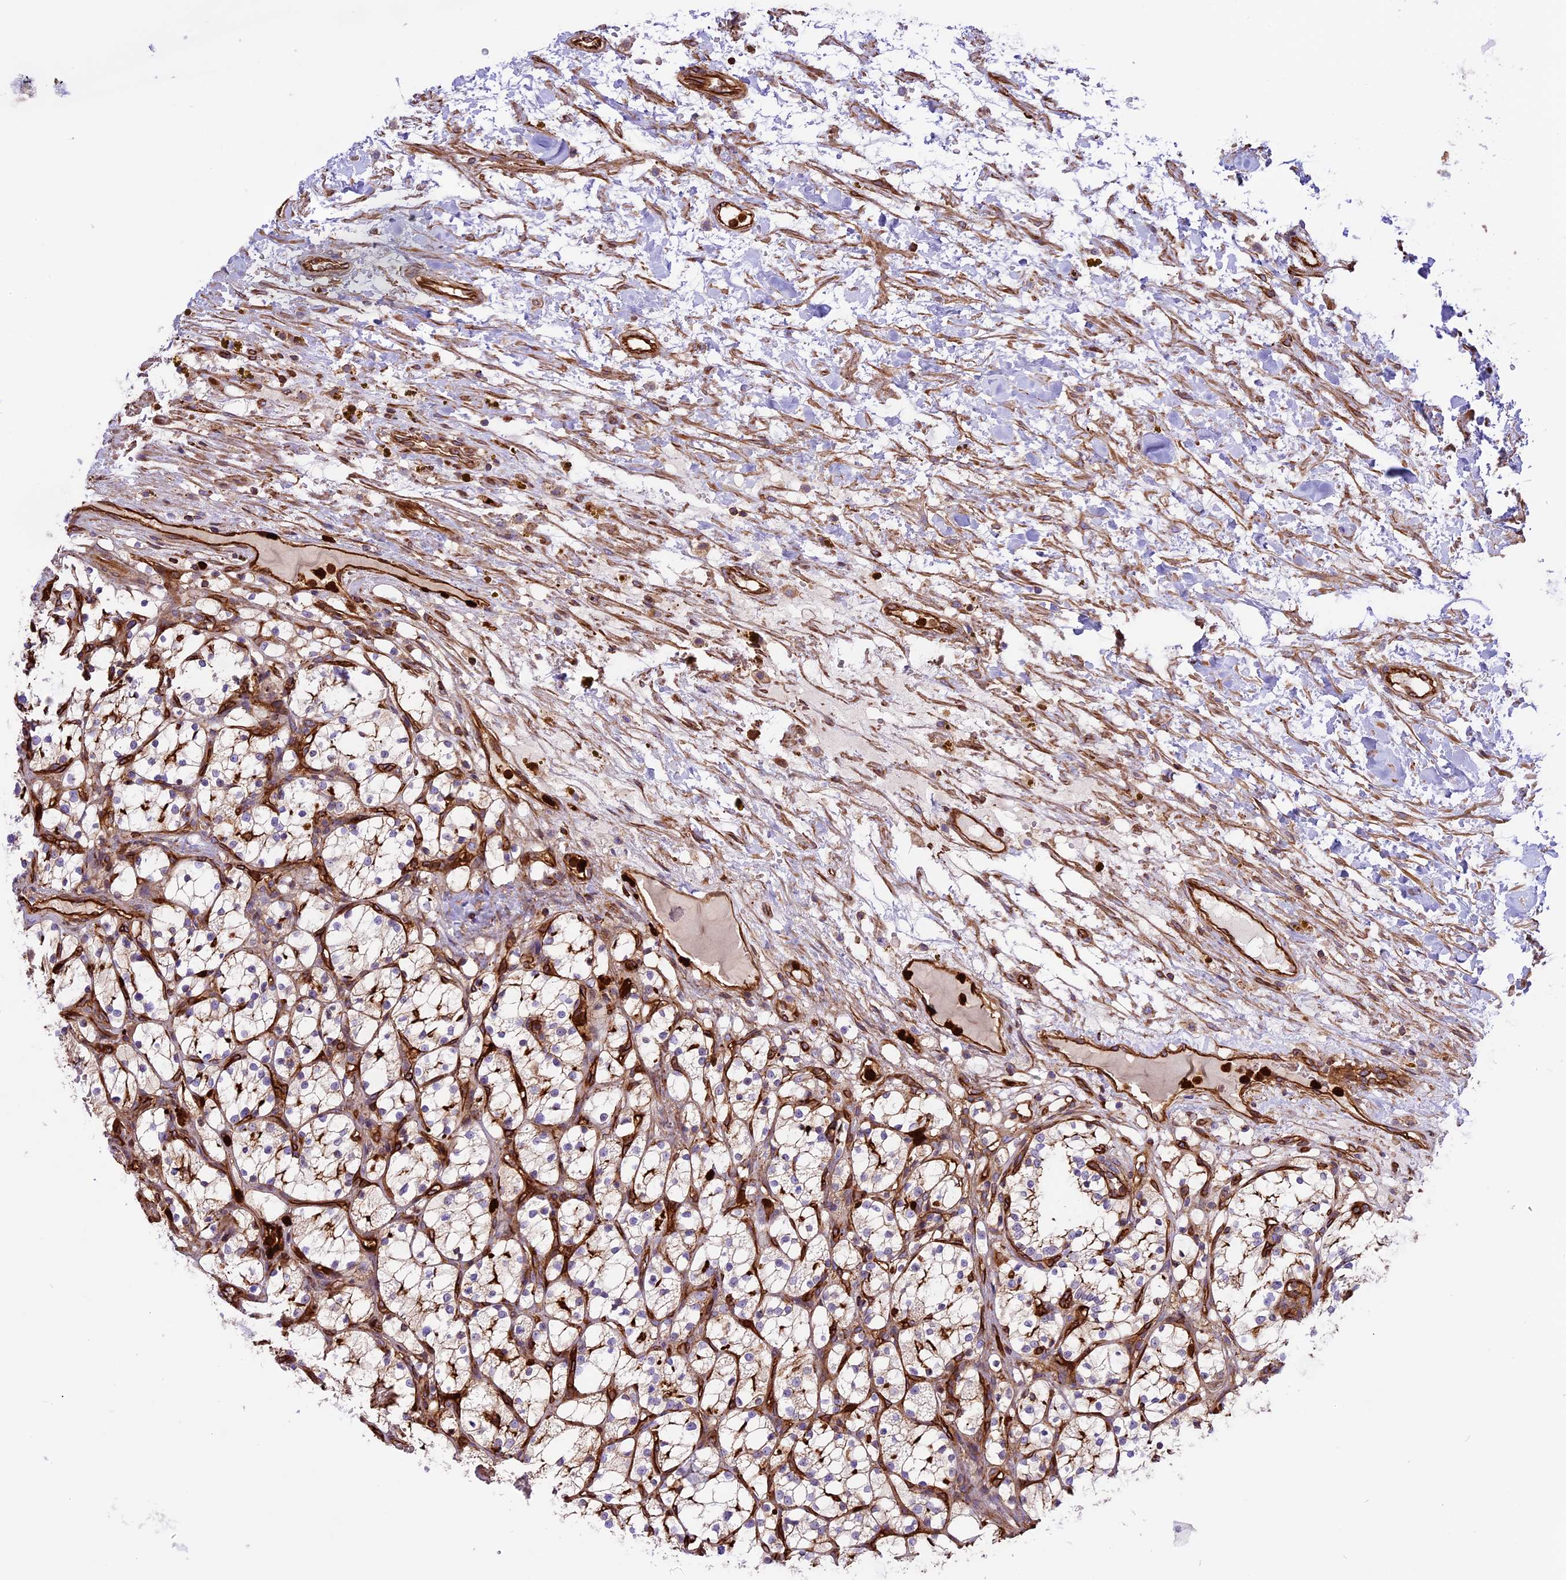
{"staining": {"intensity": "negative", "quantity": "none", "location": "none"}, "tissue": "renal cancer", "cell_type": "Tumor cells", "image_type": "cancer", "snomed": [{"axis": "morphology", "description": "Adenocarcinoma, NOS"}, {"axis": "topography", "description": "Kidney"}], "caption": "Tumor cells are negative for protein expression in human adenocarcinoma (renal).", "gene": "CD99L2", "patient": {"sex": "female", "age": 69}}